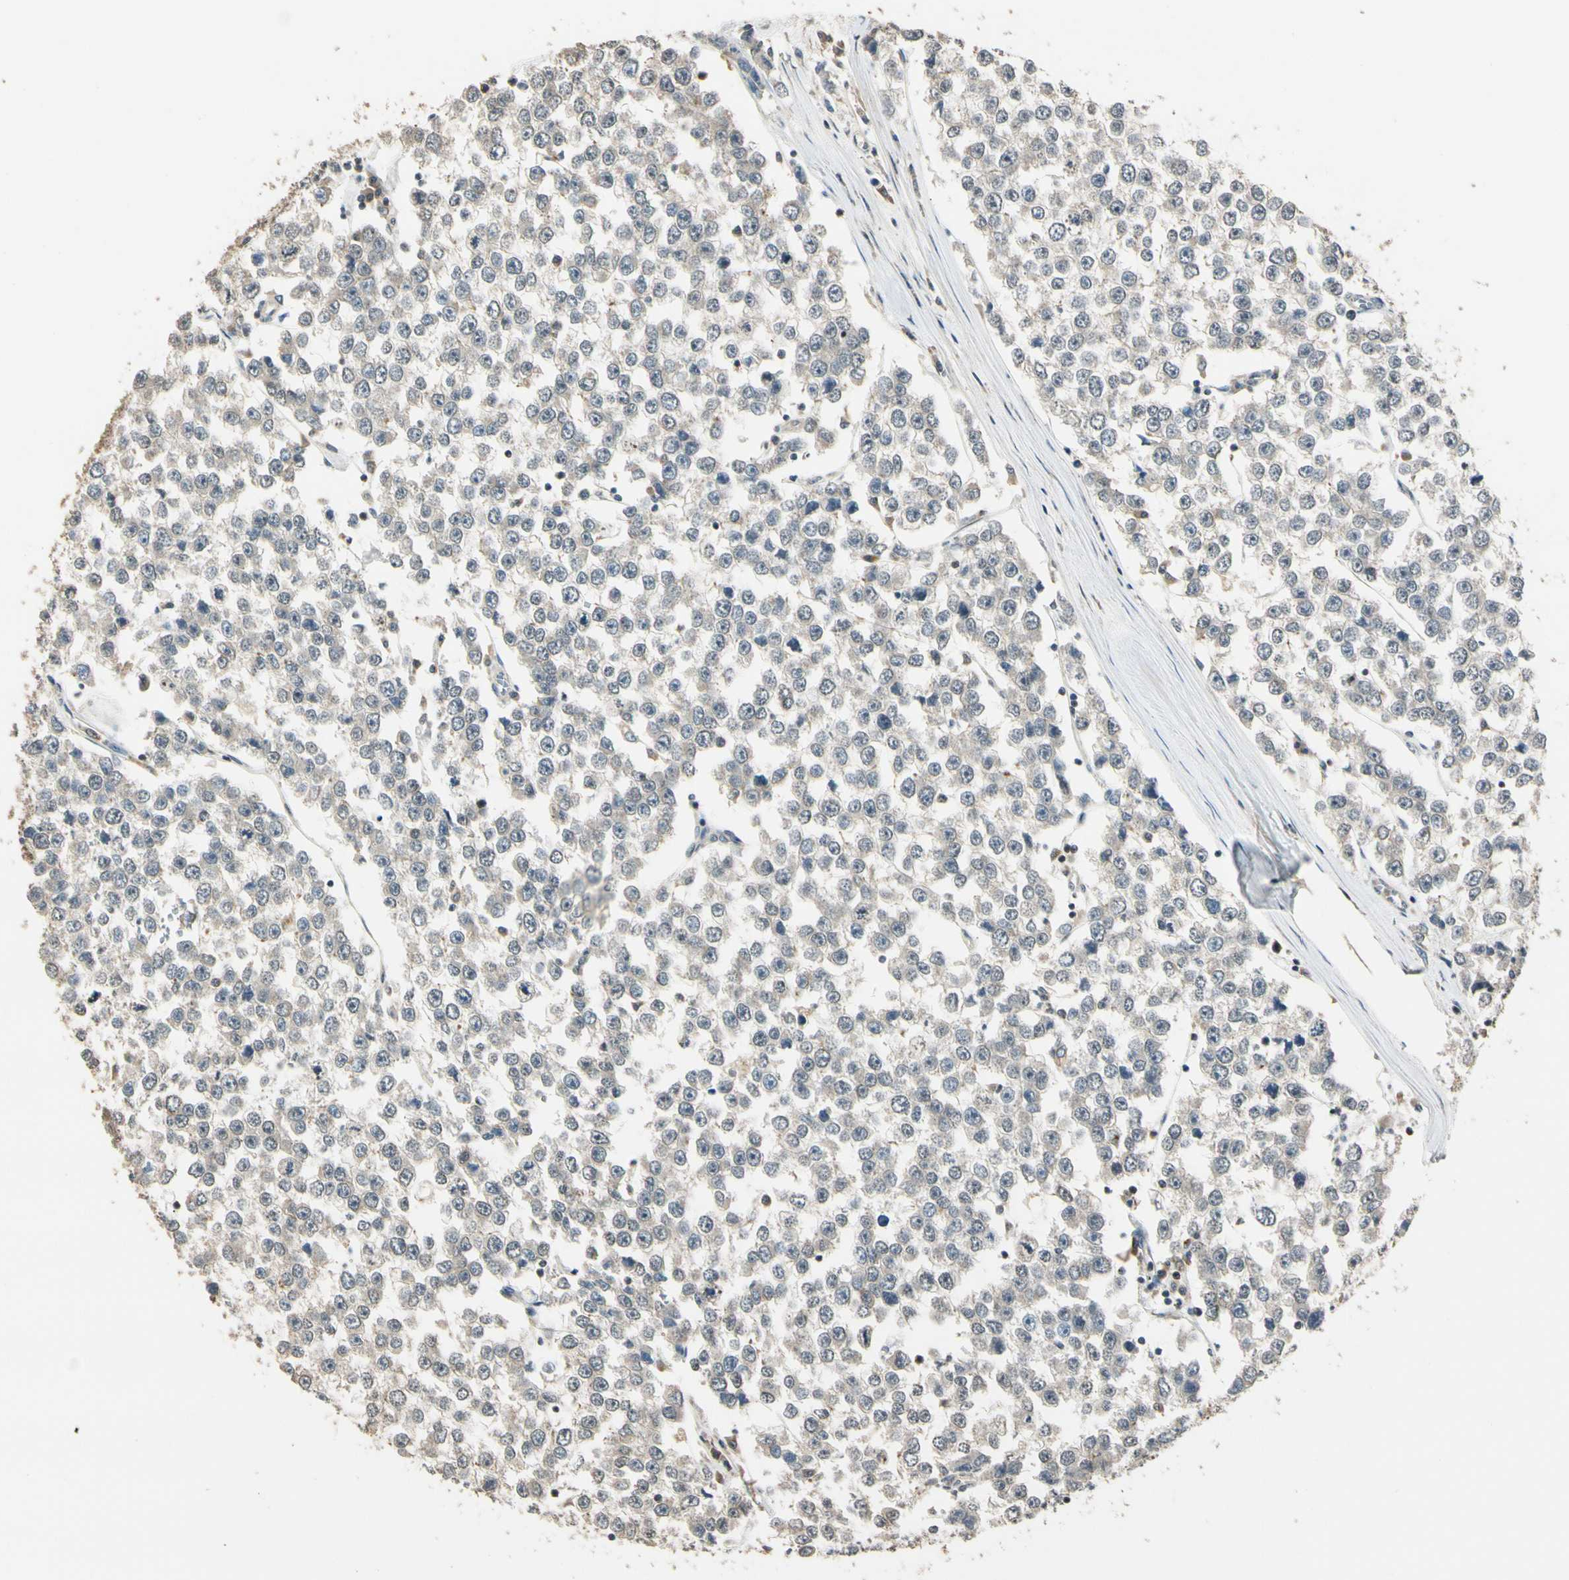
{"staining": {"intensity": "weak", "quantity": "25%-75%", "location": "cytoplasmic/membranous,nuclear"}, "tissue": "testis cancer", "cell_type": "Tumor cells", "image_type": "cancer", "snomed": [{"axis": "morphology", "description": "Seminoma, NOS"}, {"axis": "morphology", "description": "Carcinoma, Embryonal, NOS"}, {"axis": "topography", "description": "Testis"}], "caption": "Weak cytoplasmic/membranous and nuclear expression is identified in approximately 25%-75% of tumor cells in testis cancer (embryonal carcinoma).", "gene": "LAMTOR1", "patient": {"sex": "male", "age": 52}}